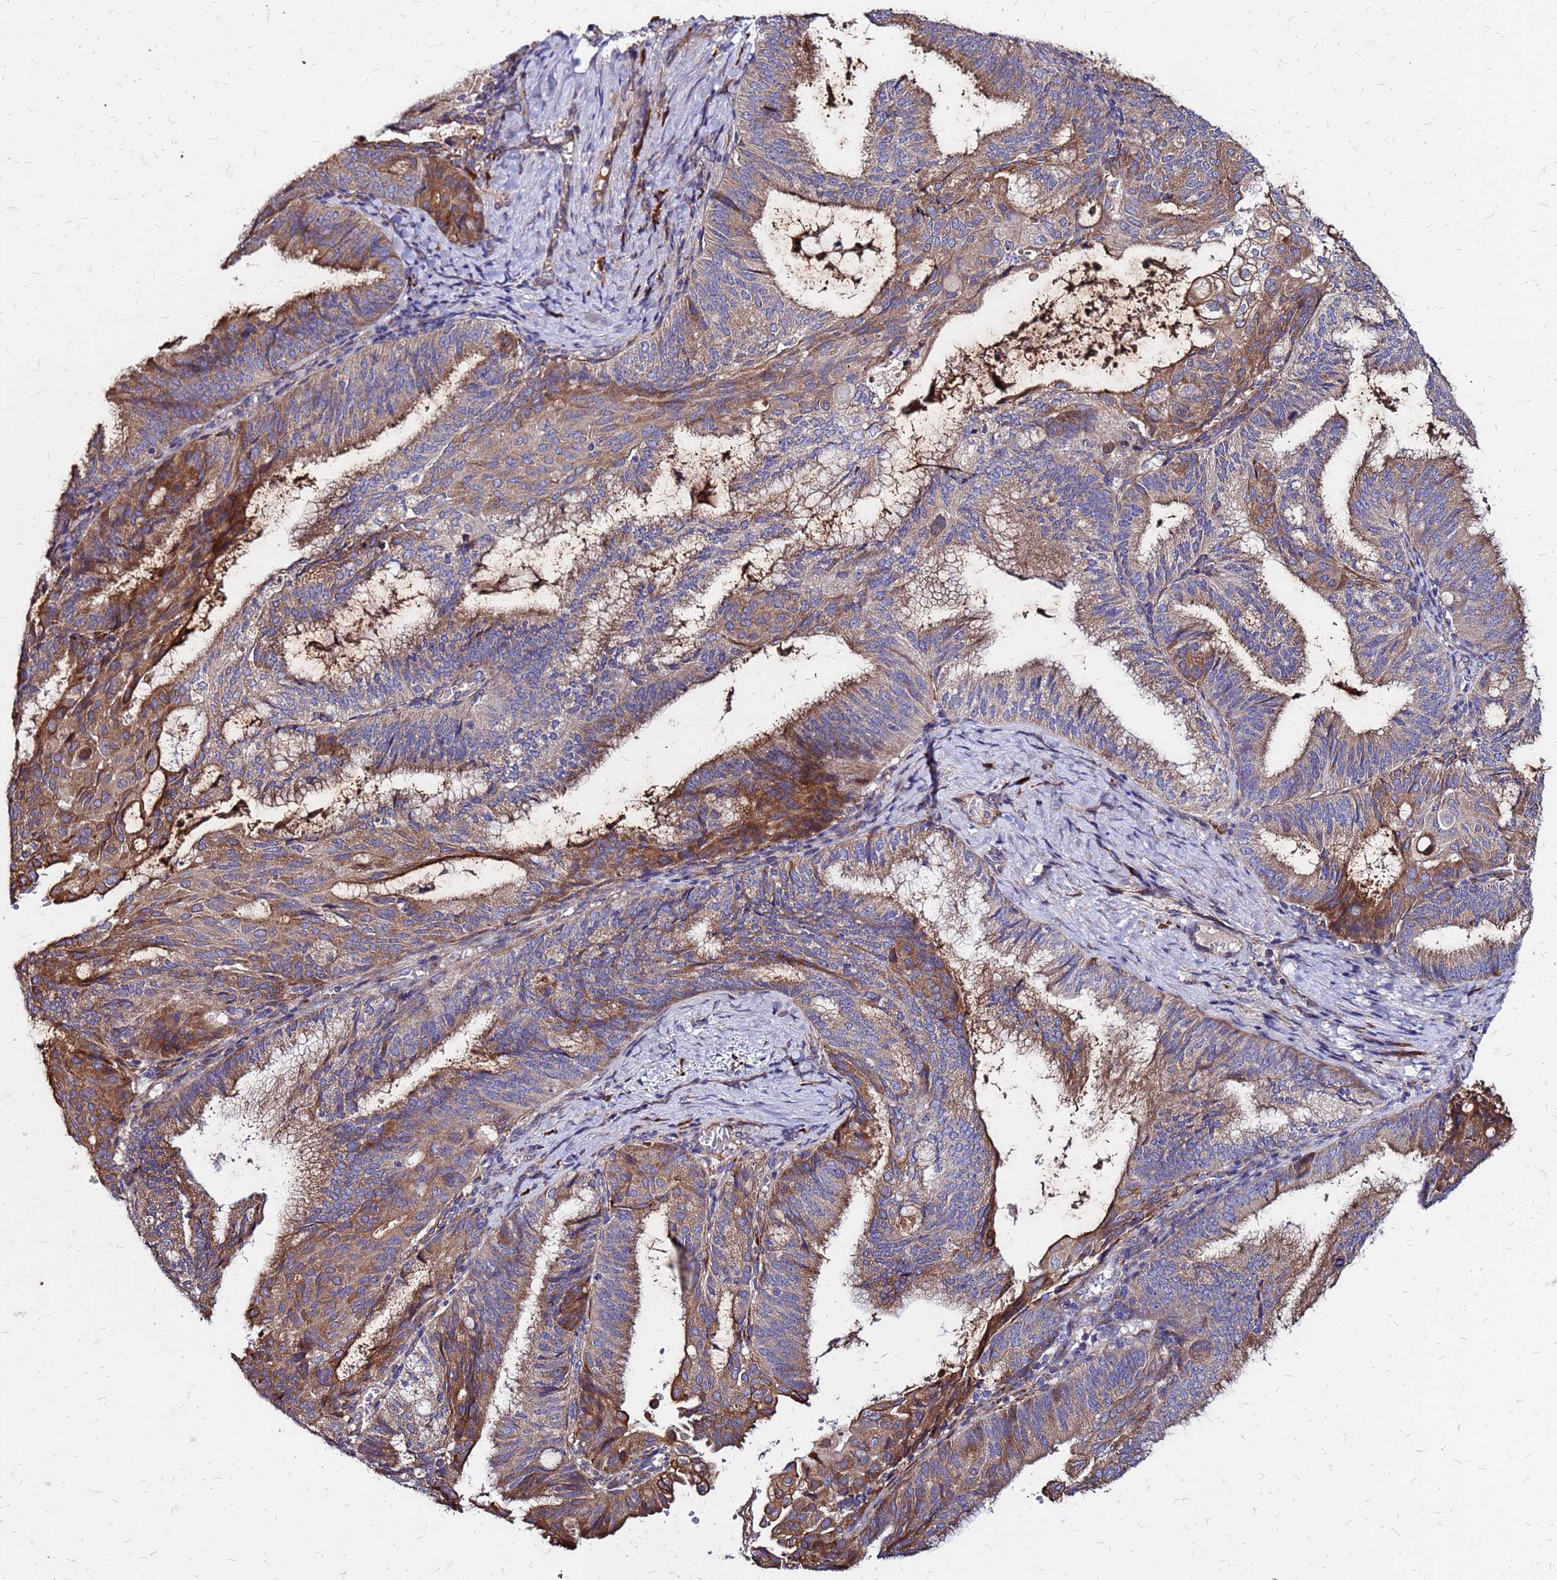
{"staining": {"intensity": "moderate", "quantity": ">75%", "location": "cytoplasmic/membranous"}, "tissue": "endometrial cancer", "cell_type": "Tumor cells", "image_type": "cancer", "snomed": [{"axis": "morphology", "description": "Adenocarcinoma, NOS"}, {"axis": "topography", "description": "Endometrium"}], "caption": "Immunohistochemistry of human adenocarcinoma (endometrial) shows medium levels of moderate cytoplasmic/membranous expression in approximately >75% of tumor cells.", "gene": "VMO1", "patient": {"sex": "female", "age": 49}}